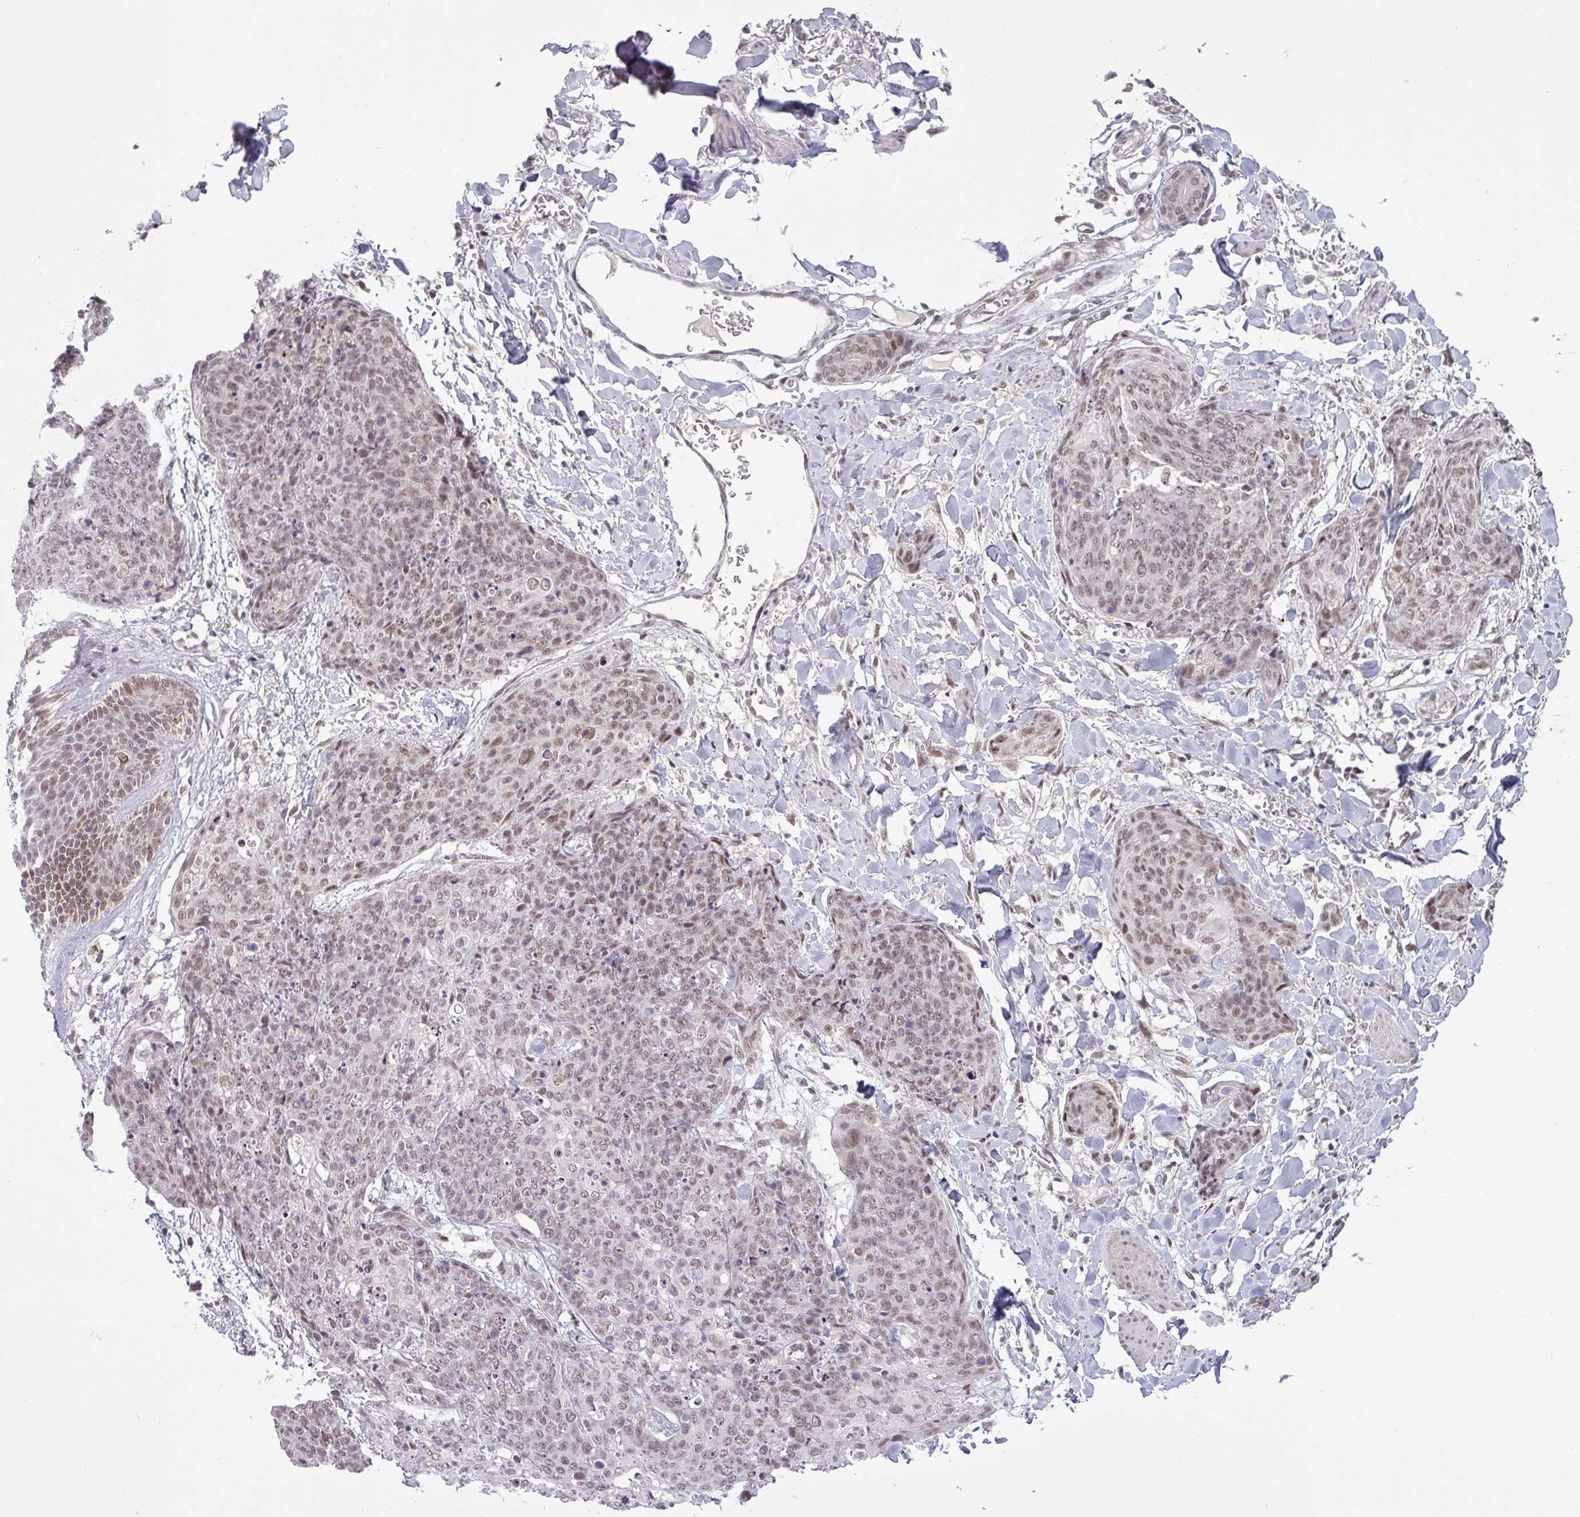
{"staining": {"intensity": "weak", "quantity": ">75%", "location": "nuclear"}, "tissue": "skin cancer", "cell_type": "Tumor cells", "image_type": "cancer", "snomed": [{"axis": "morphology", "description": "Squamous cell carcinoma, NOS"}, {"axis": "topography", "description": "Skin"}, {"axis": "topography", "description": "Vulva"}], "caption": "Skin cancer (squamous cell carcinoma) stained for a protein demonstrates weak nuclear positivity in tumor cells.", "gene": "PTPN20", "patient": {"sex": "female", "age": 85}}